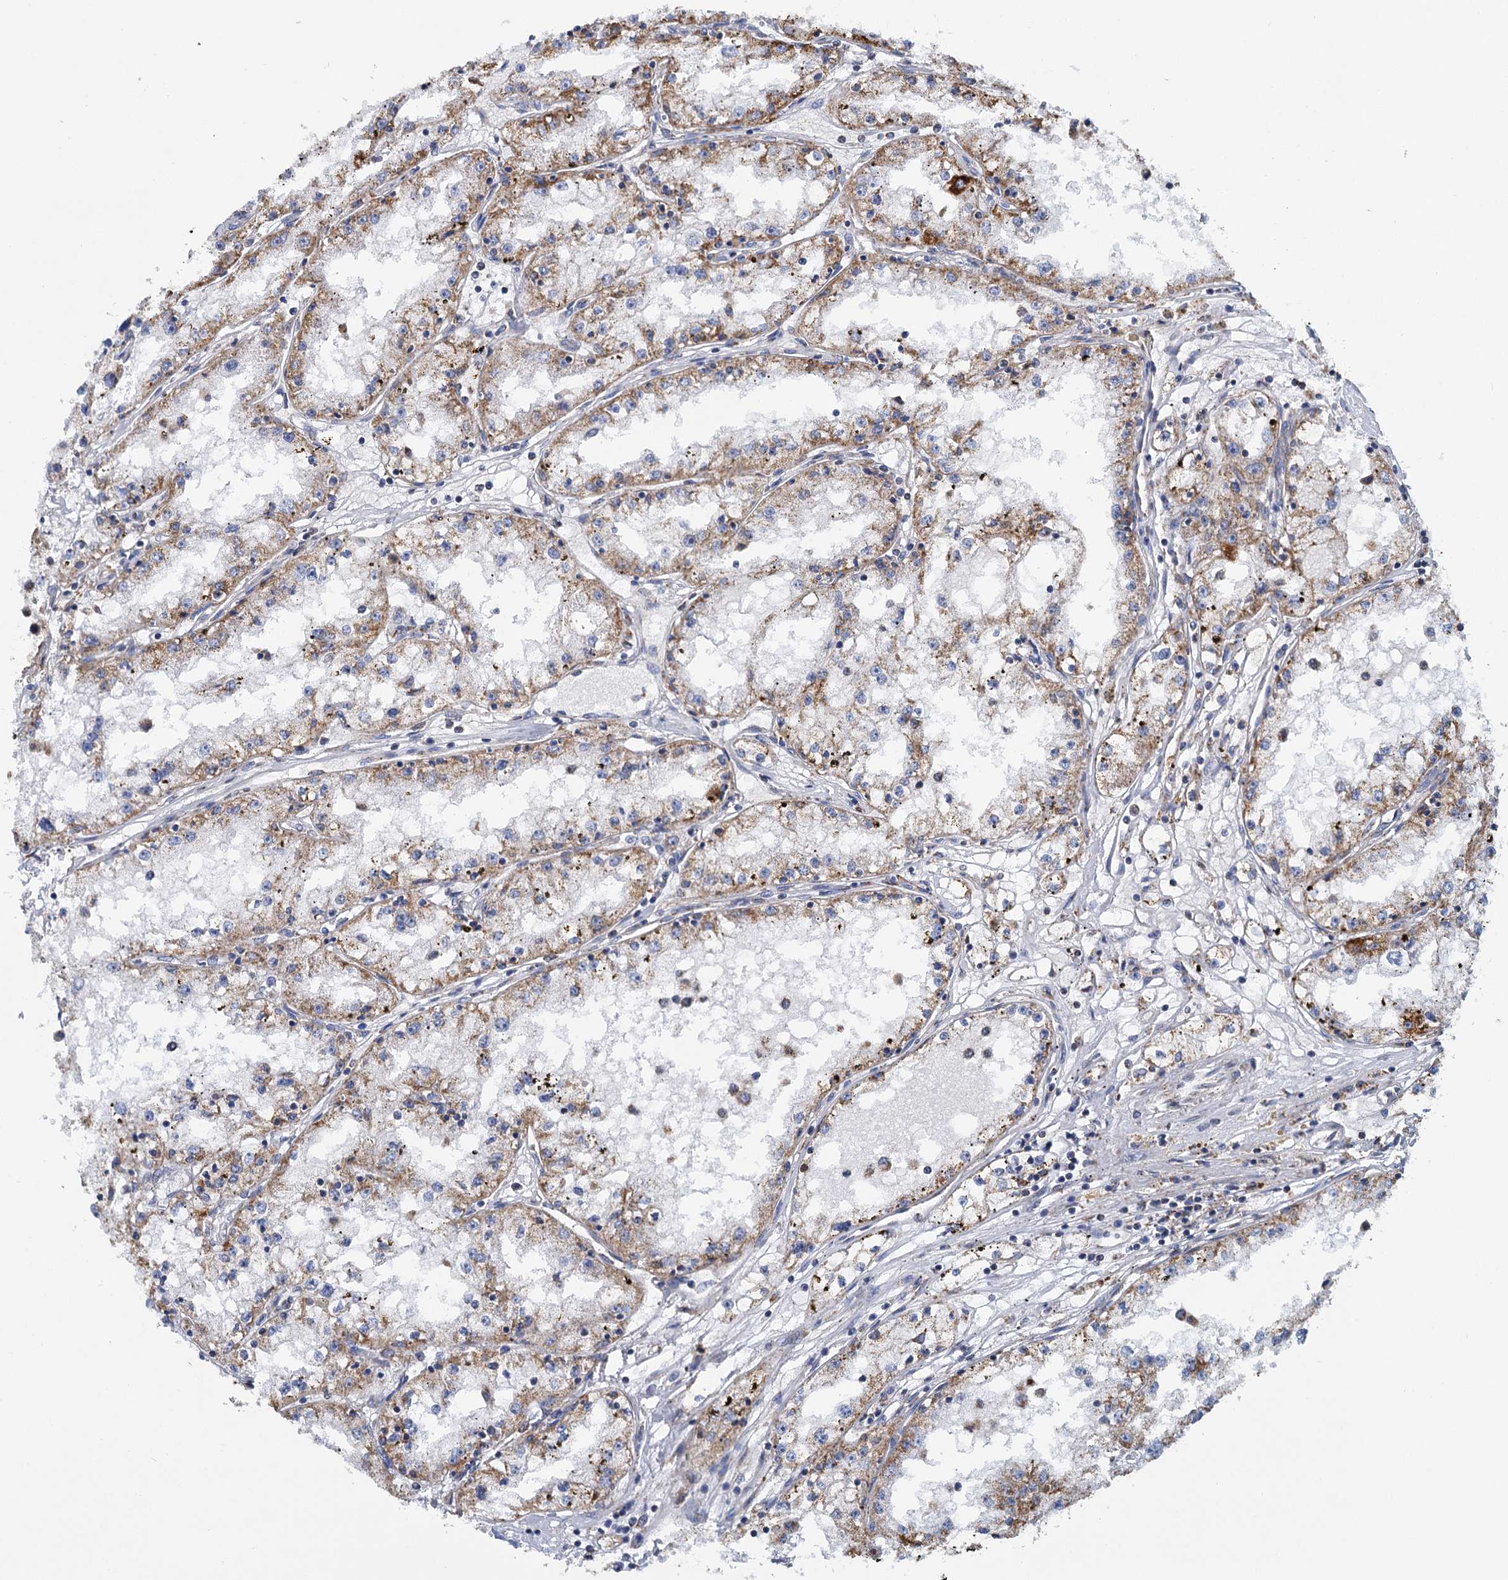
{"staining": {"intensity": "moderate", "quantity": "25%-75%", "location": "cytoplasmic/membranous"}, "tissue": "renal cancer", "cell_type": "Tumor cells", "image_type": "cancer", "snomed": [{"axis": "morphology", "description": "Adenocarcinoma, NOS"}, {"axis": "topography", "description": "Kidney"}], "caption": "Renal adenocarcinoma stained with IHC demonstrates moderate cytoplasmic/membranous staining in about 25%-75% of tumor cells.", "gene": "CCP110", "patient": {"sex": "male", "age": 56}}